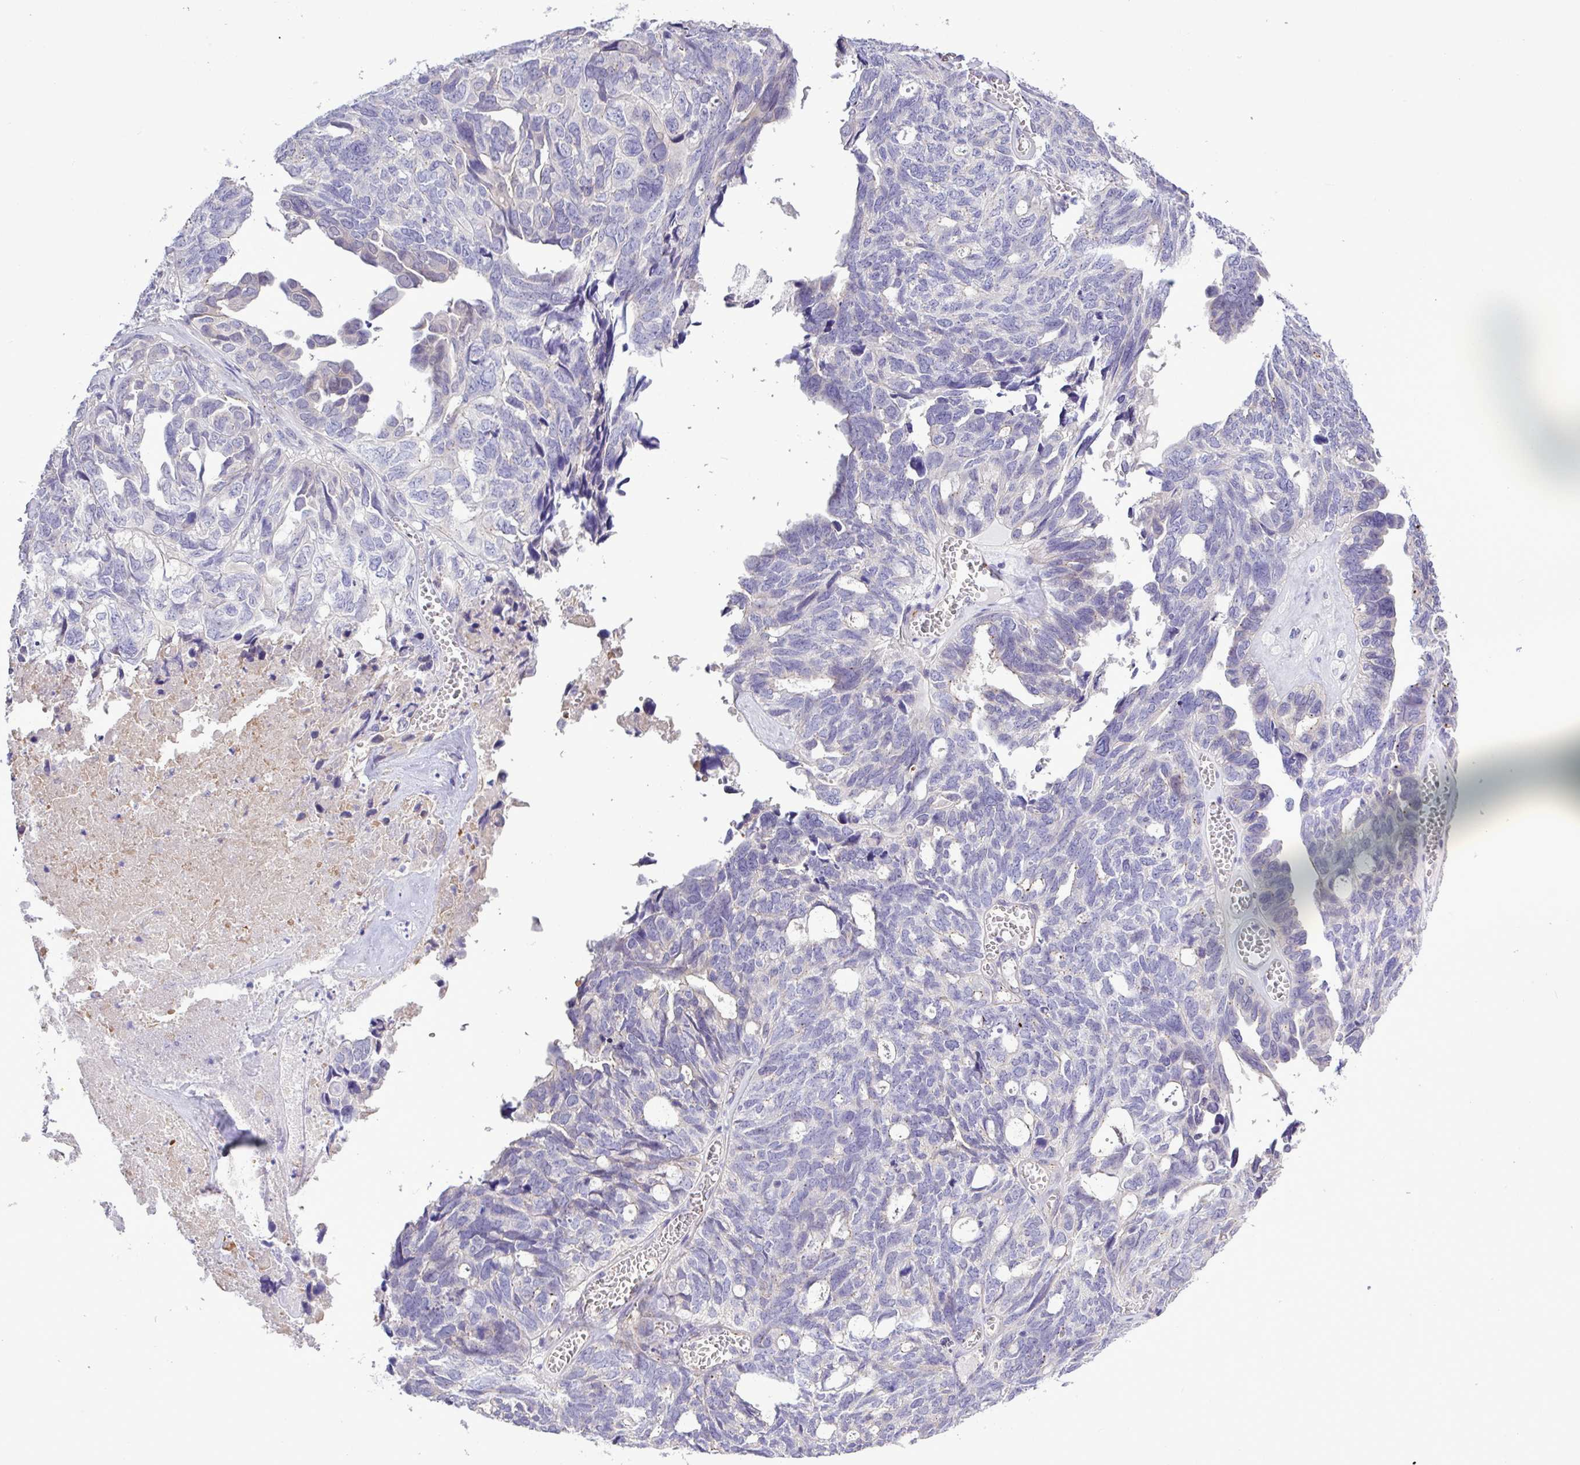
{"staining": {"intensity": "negative", "quantity": "none", "location": "none"}, "tissue": "ovarian cancer", "cell_type": "Tumor cells", "image_type": "cancer", "snomed": [{"axis": "morphology", "description": "Cystadenocarcinoma, serous, NOS"}, {"axis": "topography", "description": "Ovary"}], "caption": "DAB immunohistochemical staining of human ovarian cancer displays no significant staining in tumor cells.", "gene": "SPINK8", "patient": {"sex": "female", "age": 79}}